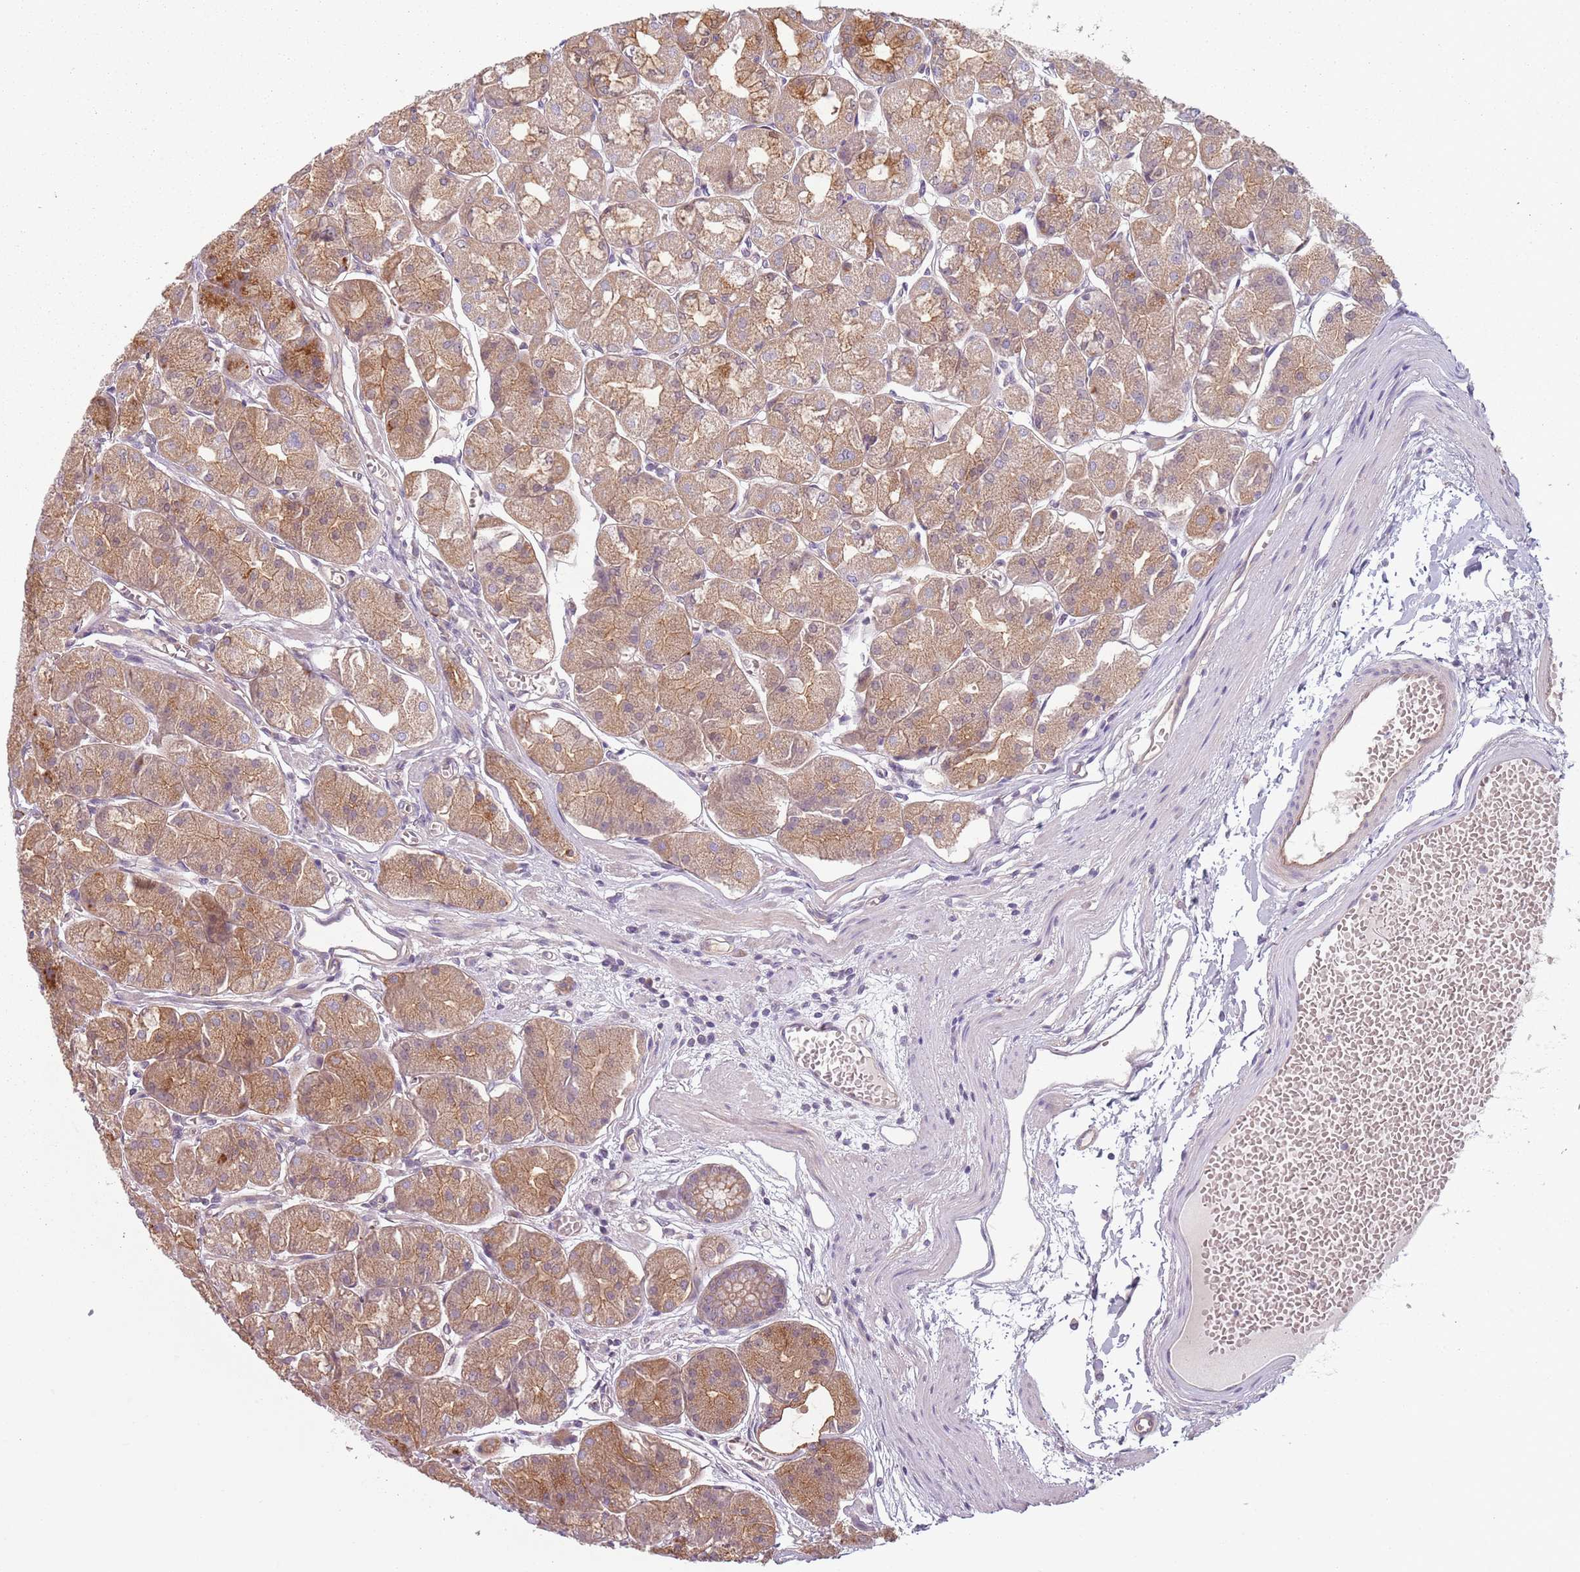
{"staining": {"intensity": "moderate", "quantity": ">75%", "location": "cytoplasmic/membranous"}, "tissue": "stomach", "cell_type": "Glandular cells", "image_type": "normal", "snomed": [{"axis": "morphology", "description": "Normal tissue, NOS"}, {"axis": "topography", "description": "Stomach"}], "caption": "The photomicrograph shows staining of benign stomach, revealing moderate cytoplasmic/membranous protein positivity (brown color) within glandular cells.", "gene": "TLCD2", "patient": {"sex": "male", "age": 55}}